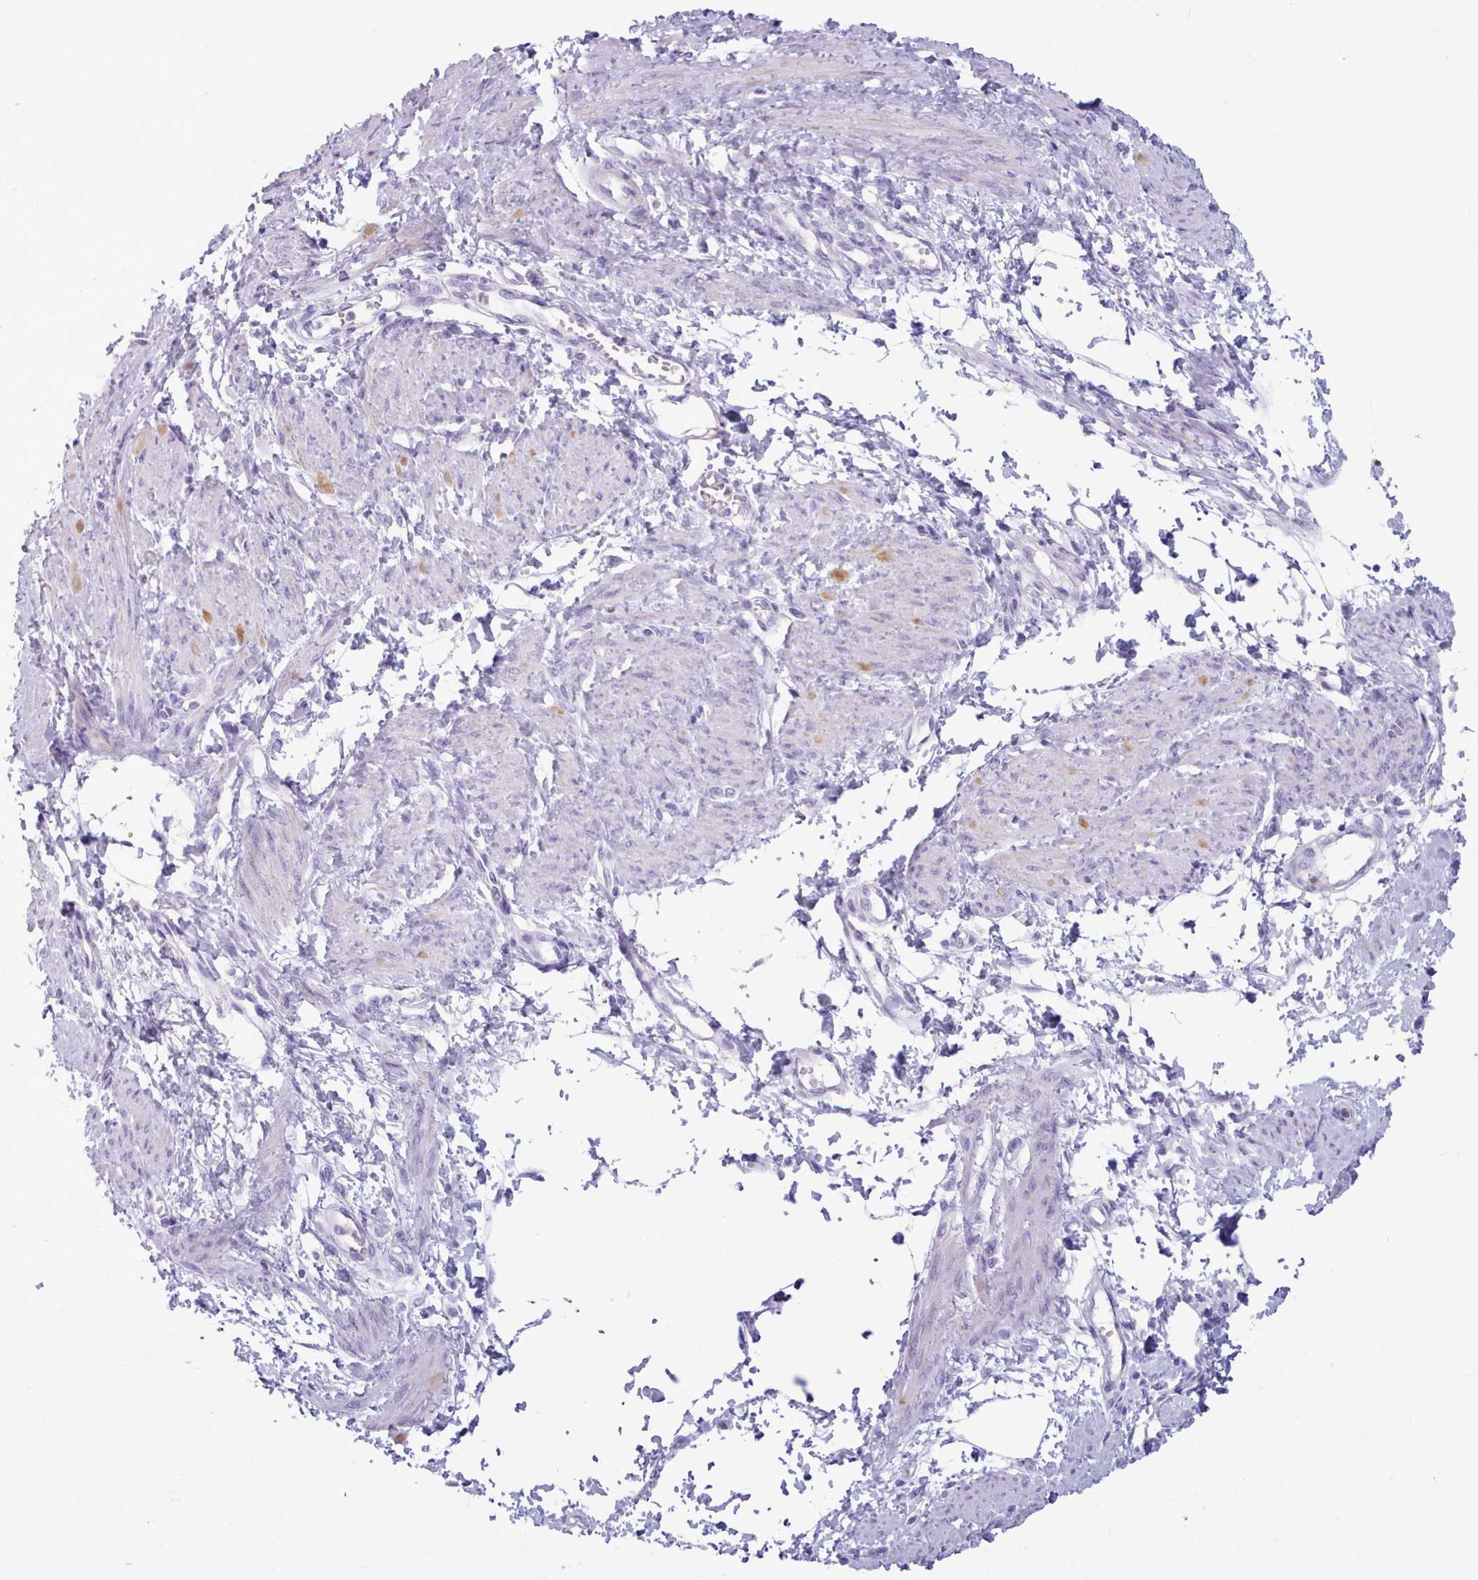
{"staining": {"intensity": "negative", "quantity": "none", "location": "none"}, "tissue": "smooth muscle", "cell_type": "Smooth muscle cells", "image_type": "normal", "snomed": [{"axis": "morphology", "description": "Normal tissue, NOS"}, {"axis": "topography", "description": "Smooth muscle"}, {"axis": "topography", "description": "Uterus"}], "caption": "Unremarkable smooth muscle was stained to show a protein in brown. There is no significant staining in smooth muscle cells. (Brightfield microscopy of DAB immunohistochemistry (IHC) at high magnification).", "gene": "NKX1", "patient": {"sex": "female", "age": 39}}